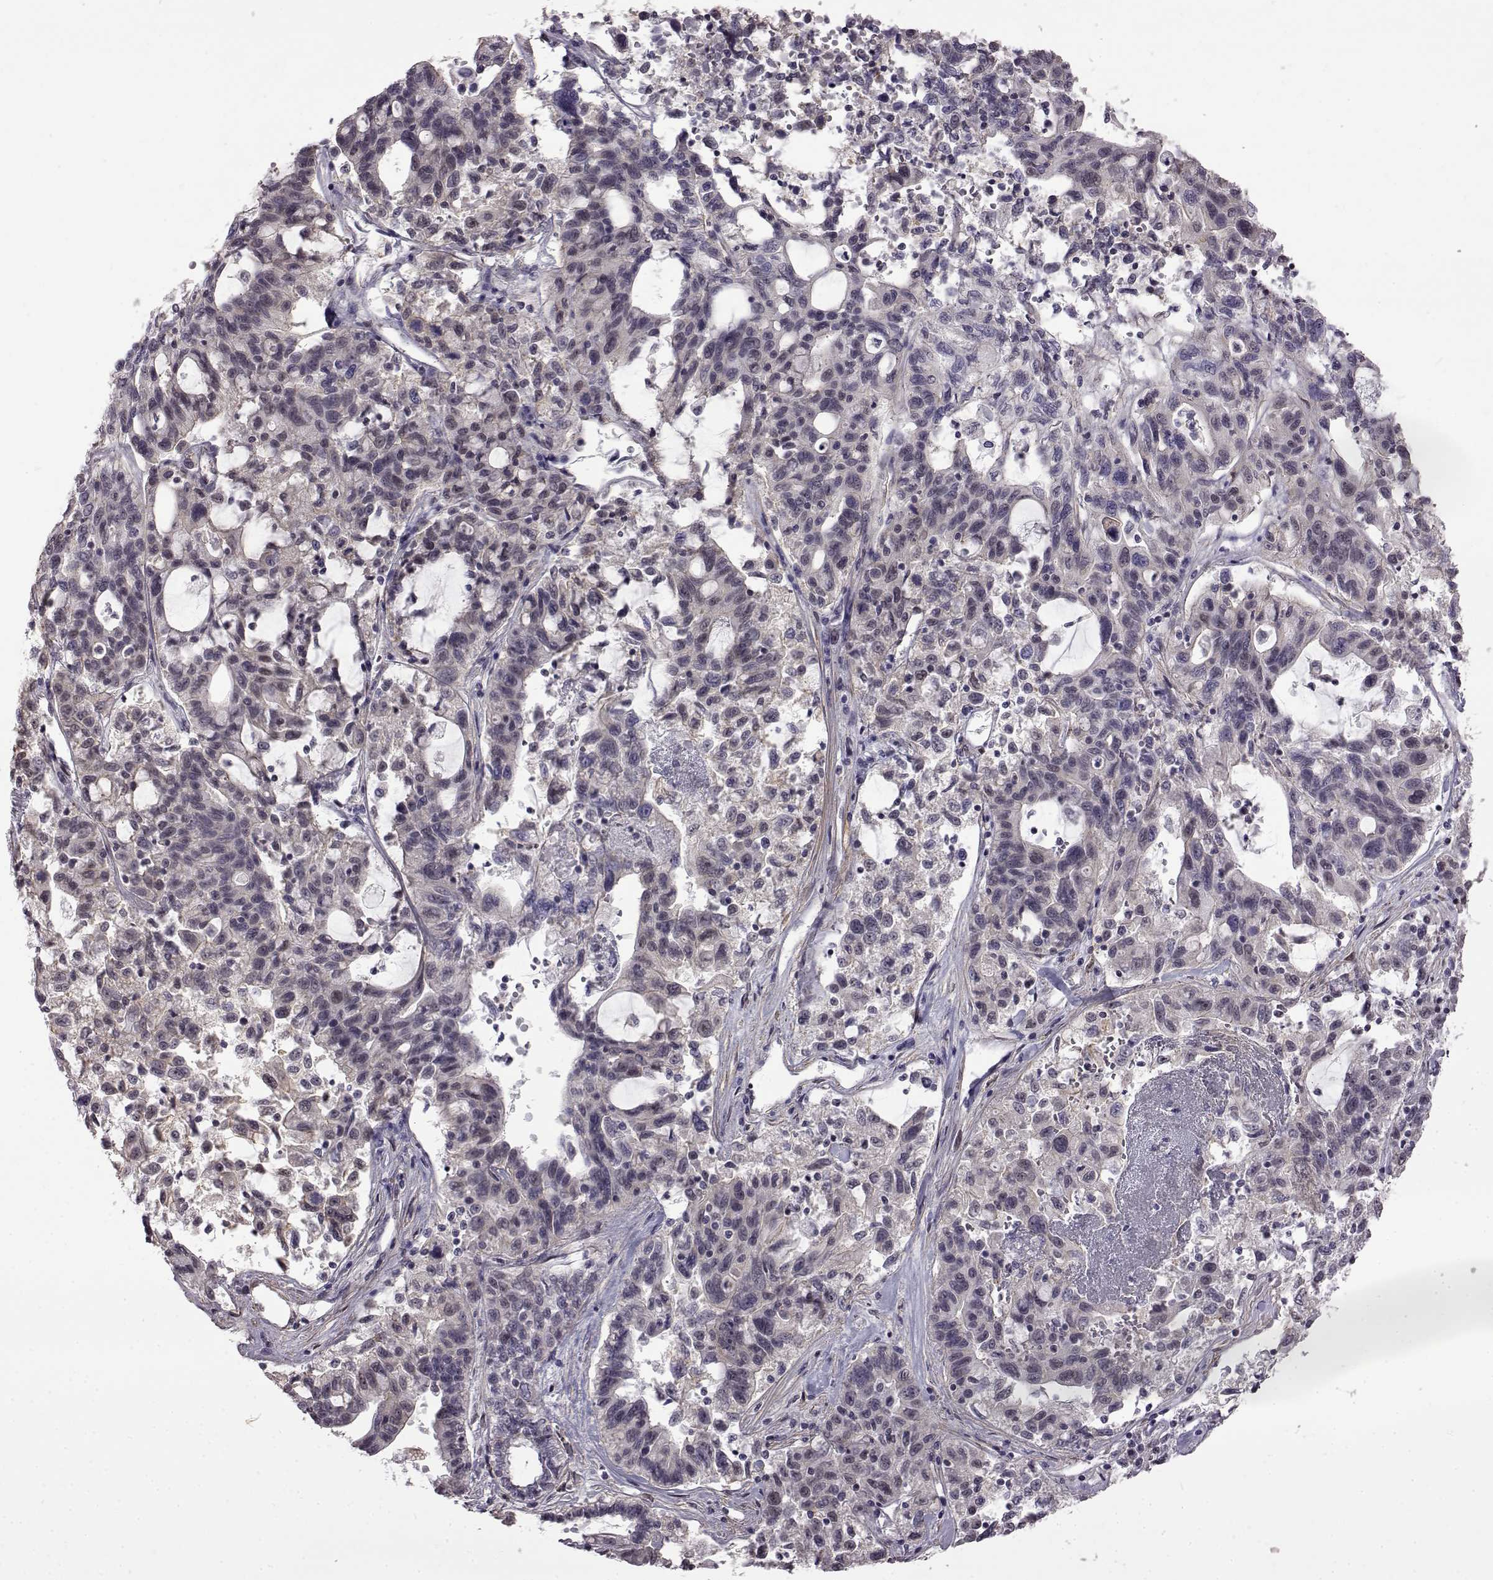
{"staining": {"intensity": "negative", "quantity": "none", "location": "none"}, "tissue": "liver cancer", "cell_type": "Tumor cells", "image_type": "cancer", "snomed": [{"axis": "morphology", "description": "Adenocarcinoma, NOS"}, {"axis": "morphology", "description": "Cholangiocarcinoma"}, {"axis": "topography", "description": "Liver"}], "caption": "Liver cancer was stained to show a protein in brown. There is no significant expression in tumor cells. (DAB IHC visualized using brightfield microscopy, high magnification).", "gene": "SYNPO2", "patient": {"sex": "male", "age": 64}}